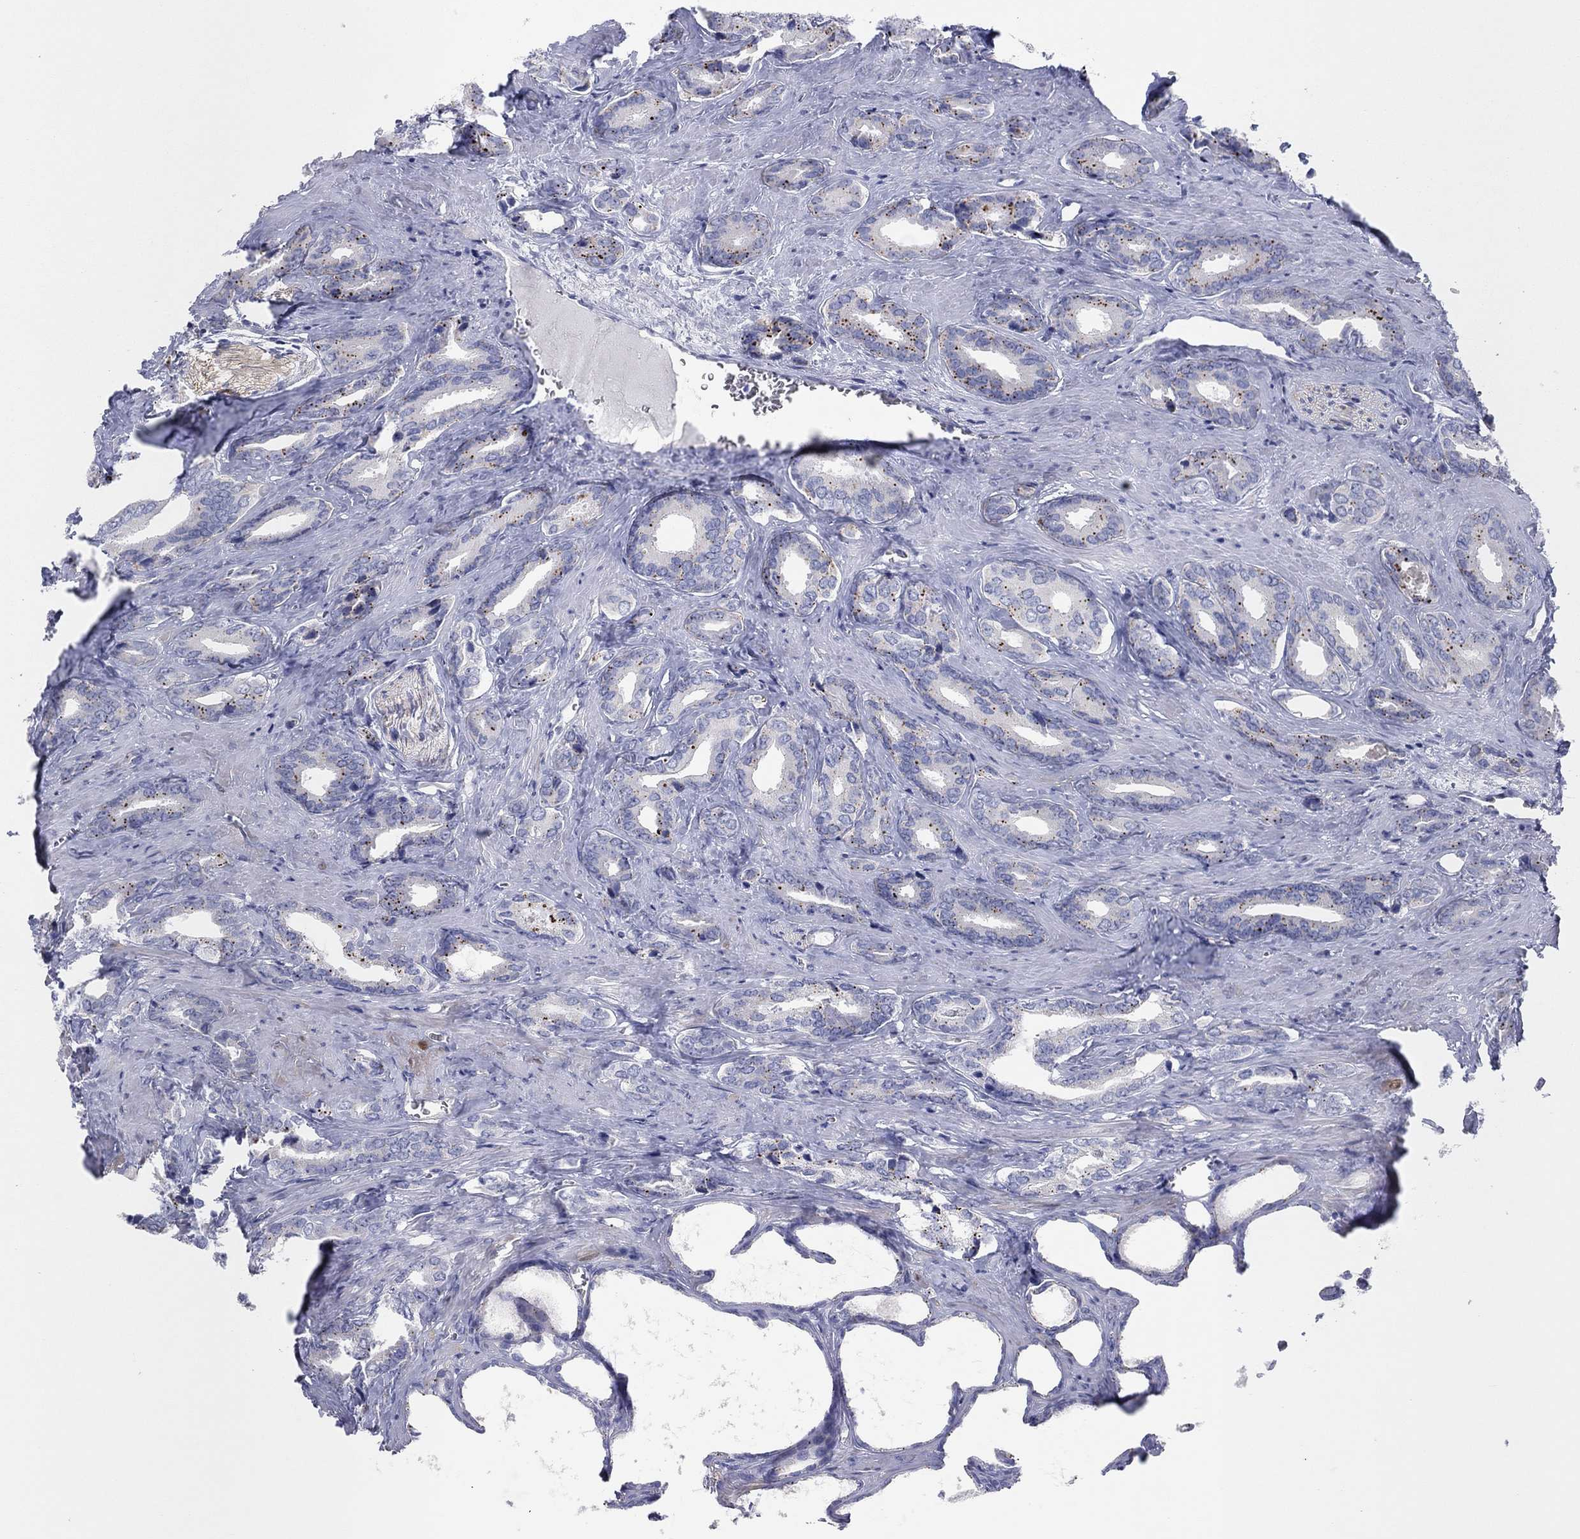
{"staining": {"intensity": "strong", "quantity": "<25%", "location": "cytoplasmic/membranous"}, "tissue": "prostate cancer", "cell_type": "Tumor cells", "image_type": "cancer", "snomed": [{"axis": "morphology", "description": "Adenocarcinoma, NOS"}, {"axis": "topography", "description": "Prostate"}], "caption": "Prostate cancer (adenocarcinoma) was stained to show a protein in brown. There is medium levels of strong cytoplasmic/membranous expression in about <25% of tumor cells.", "gene": "CPNE6", "patient": {"sex": "male", "age": 66}}